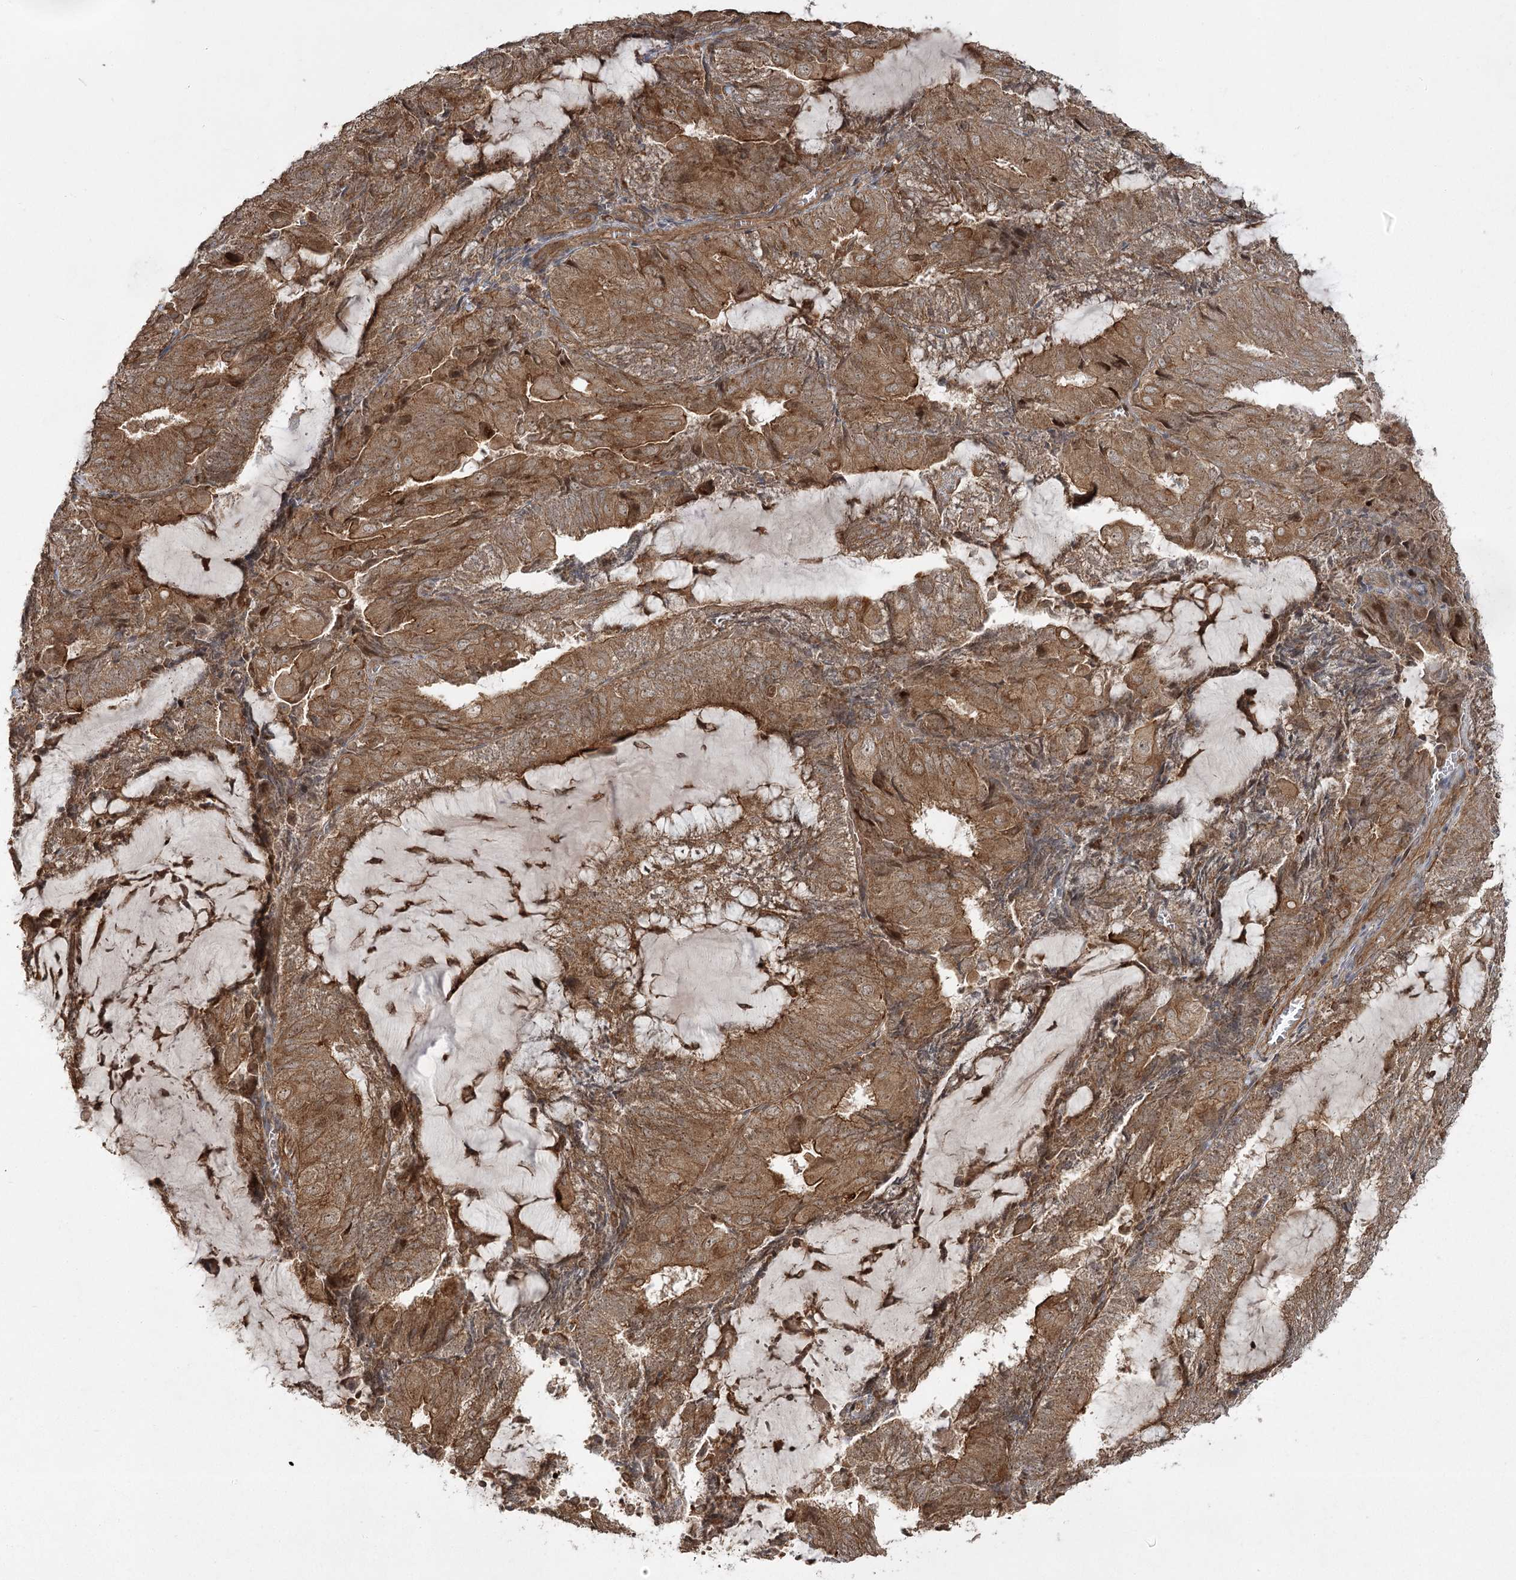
{"staining": {"intensity": "strong", "quantity": ">75%", "location": "cytoplasmic/membranous"}, "tissue": "endometrial cancer", "cell_type": "Tumor cells", "image_type": "cancer", "snomed": [{"axis": "morphology", "description": "Adenocarcinoma, NOS"}, {"axis": "topography", "description": "Endometrium"}], "caption": "Tumor cells display high levels of strong cytoplasmic/membranous expression in about >75% of cells in human adenocarcinoma (endometrial). (Brightfield microscopy of DAB IHC at high magnification).", "gene": "CPLANE1", "patient": {"sex": "female", "age": 81}}